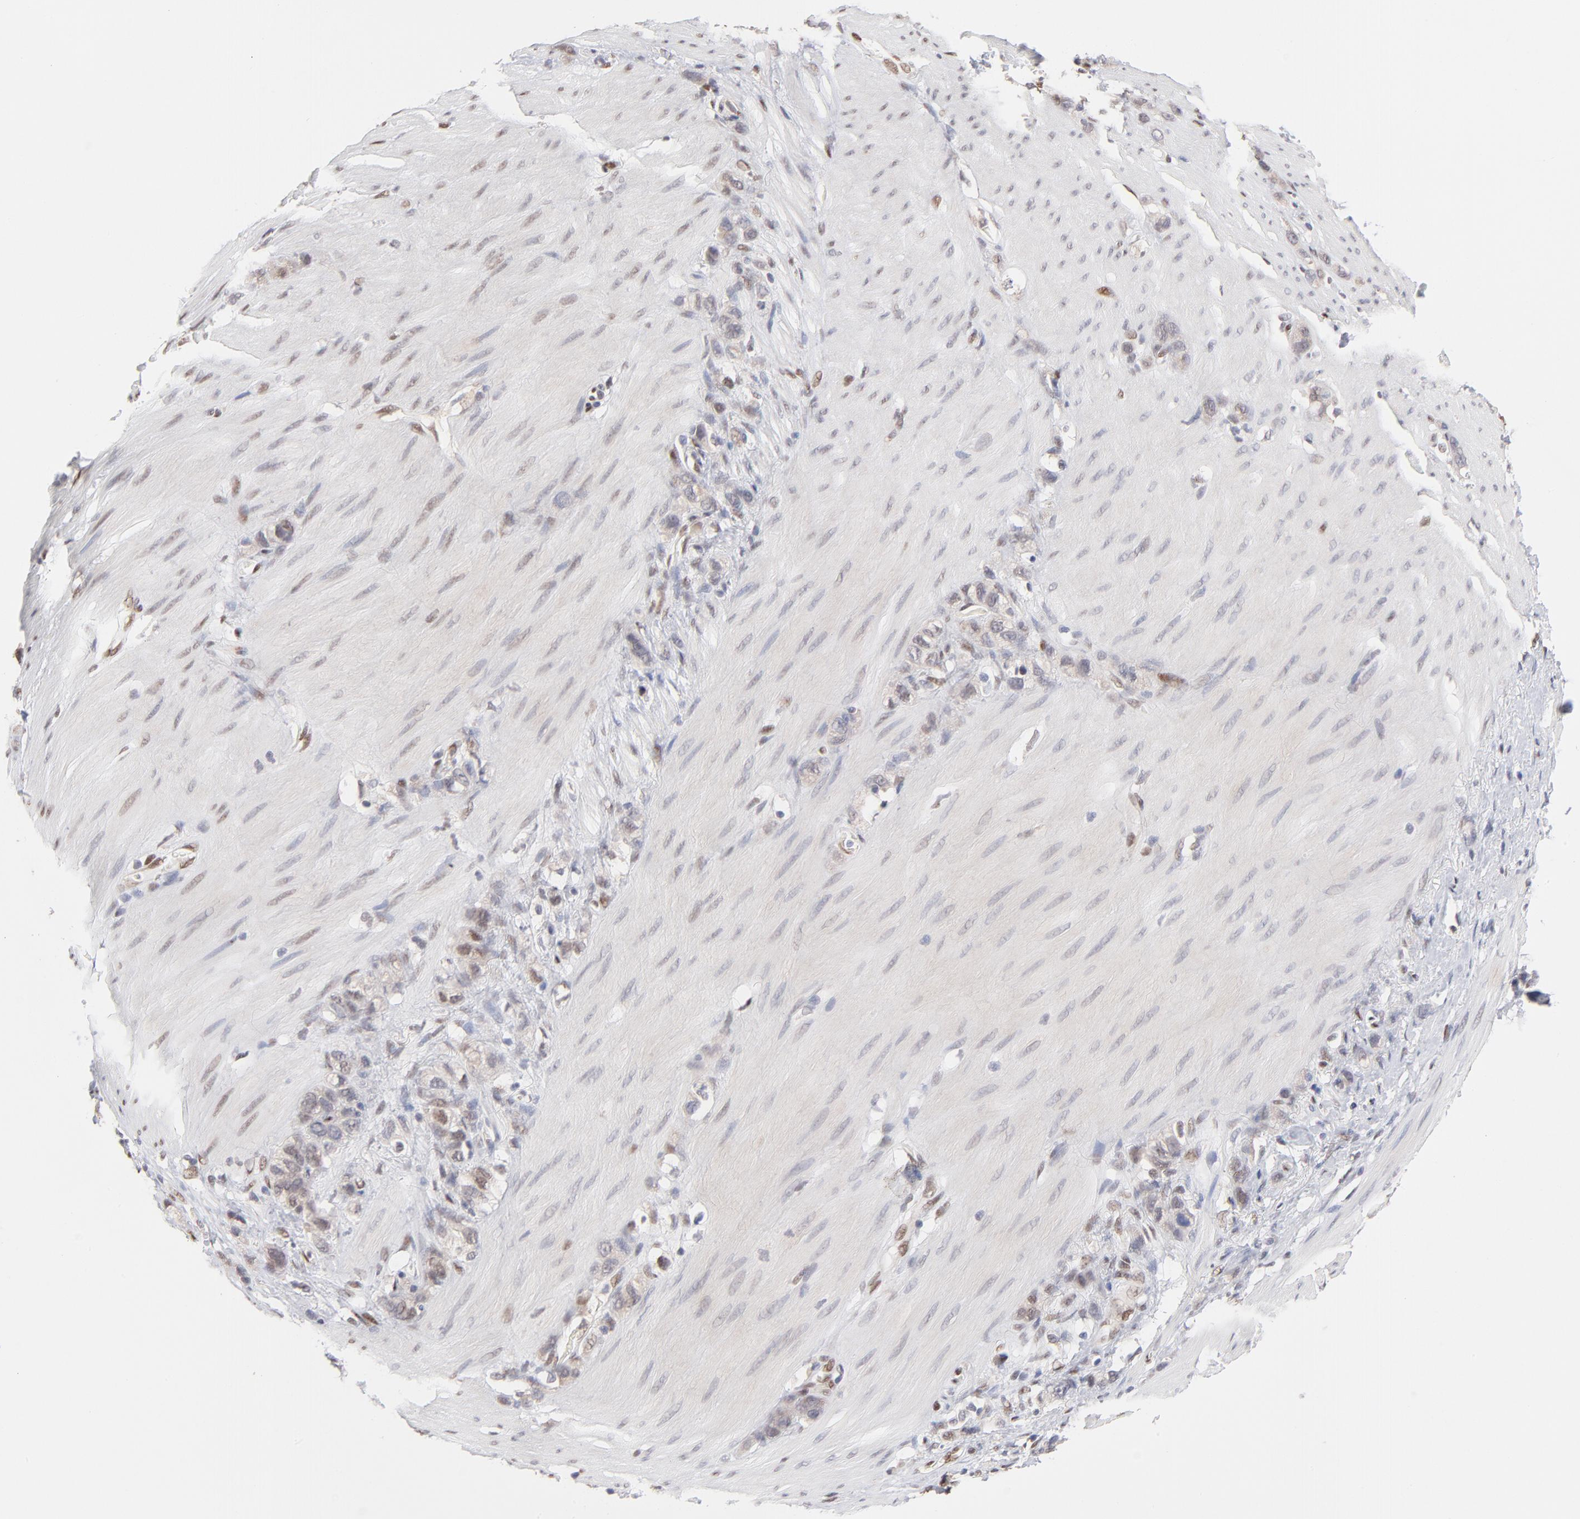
{"staining": {"intensity": "weak", "quantity": "25%-75%", "location": "cytoplasmic/membranous"}, "tissue": "stomach cancer", "cell_type": "Tumor cells", "image_type": "cancer", "snomed": [{"axis": "morphology", "description": "Normal tissue, NOS"}, {"axis": "morphology", "description": "Adenocarcinoma, NOS"}, {"axis": "morphology", "description": "Adenocarcinoma, High grade"}, {"axis": "topography", "description": "Stomach, upper"}, {"axis": "topography", "description": "Stomach"}], "caption": "The micrograph reveals staining of adenocarcinoma (stomach), revealing weak cytoplasmic/membranous protein expression (brown color) within tumor cells. (DAB (3,3'-diaminobenzidine) IHC with brightfield microscopy, high magnification).", "gene": "STAT3", "patient": {"sex": "female", "age": 65}}